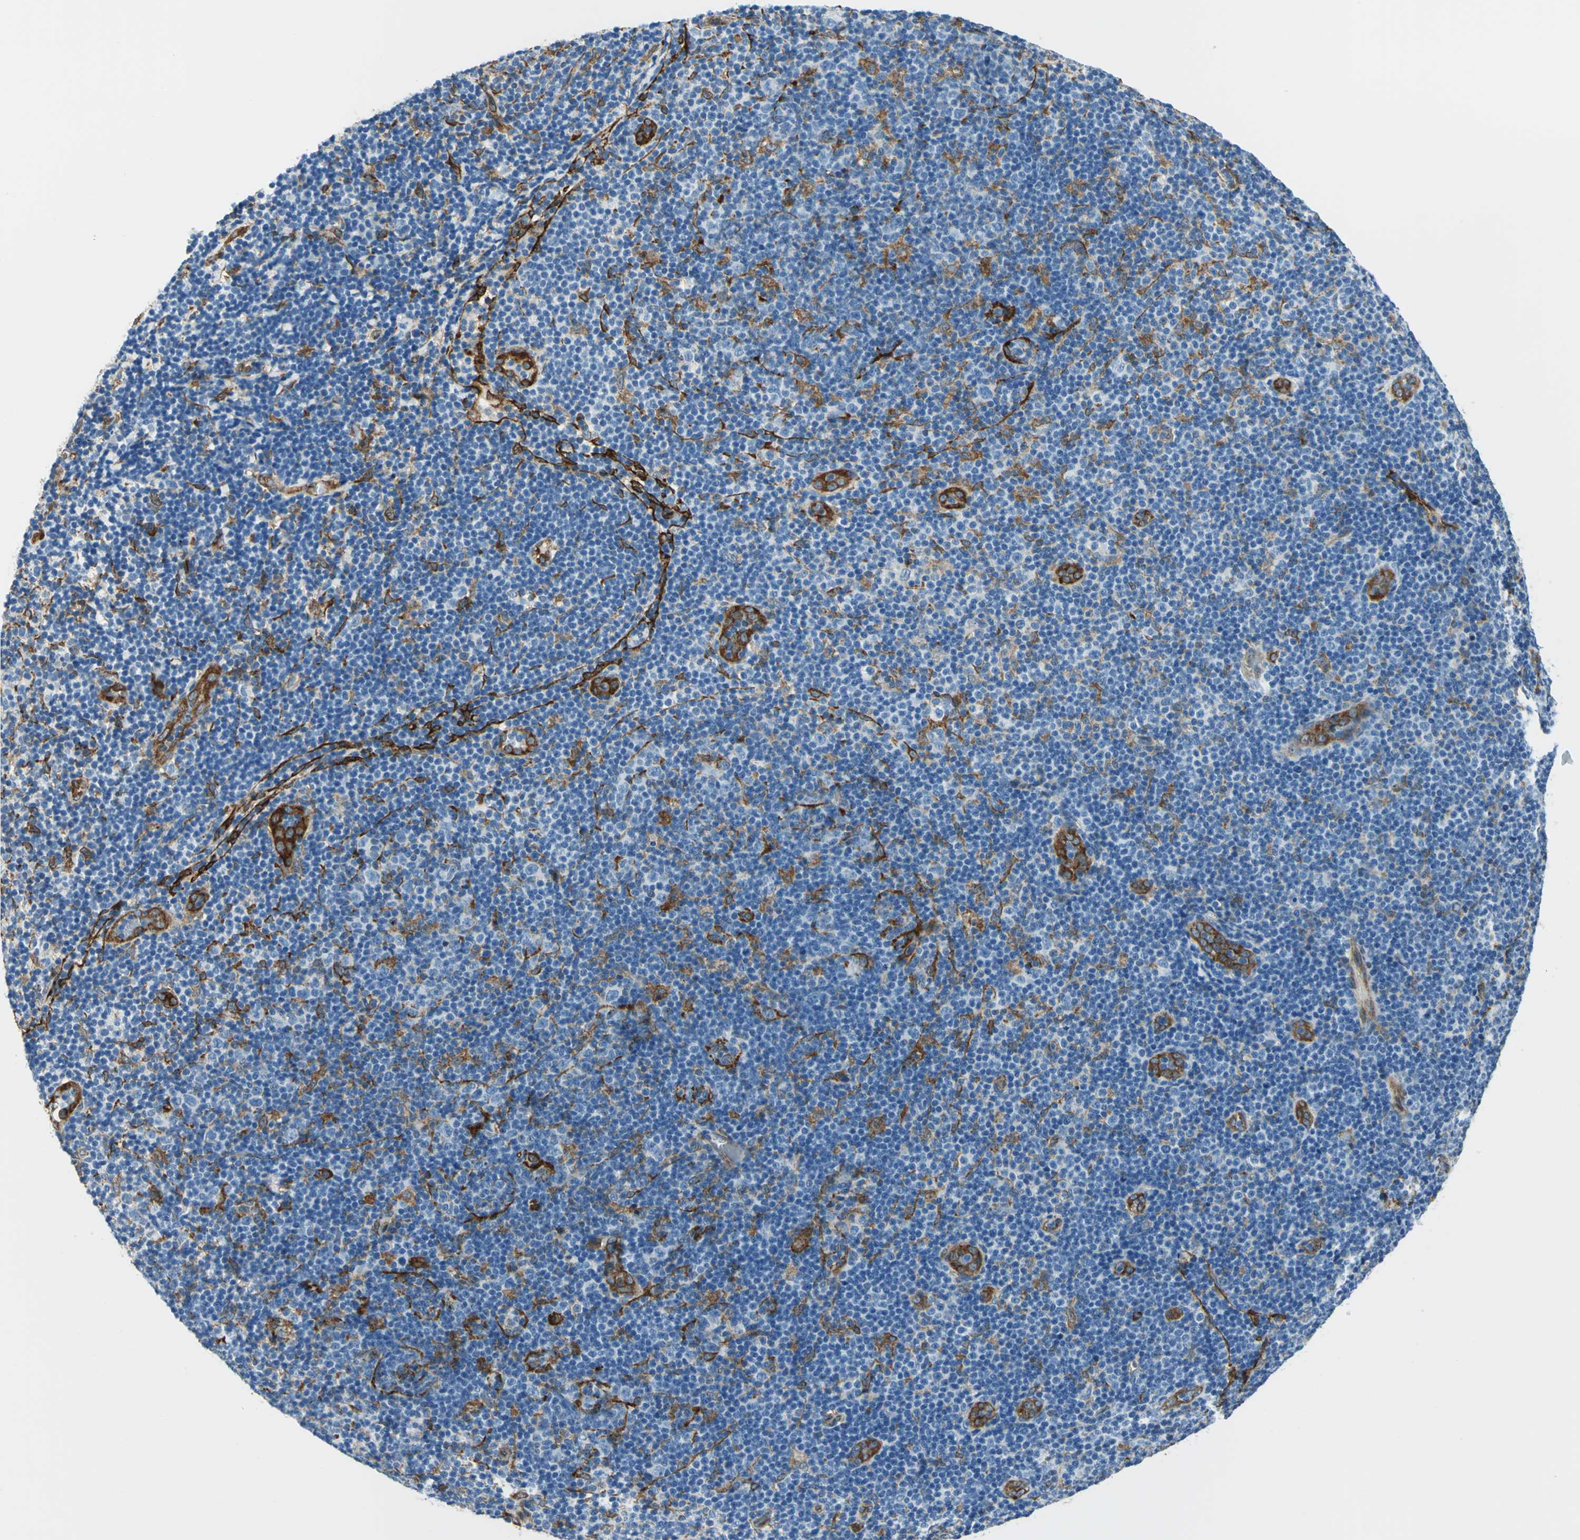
{"staining": {"intensity": "negative", "quantity": "none", "location": "none"}, "tissue": "lymphoma", "cell_type": "Tumor cells", "image_type": "cancer", "snomed": [{"axis": "morphology", "description": "Malignant lymphoma, non-Hodgkin's type, Low grade"}, {"axis": "topography", "description": "Lymph node"}], "caption": "Immunohistochemistry image of malignant lymphoma, non-Hodgkin's type (low-grade) stained for a protein (brown), which reveals no staining in tumor cells.", "gene": "HSPB1", "patient": {"sex": "male", "age": 83}}